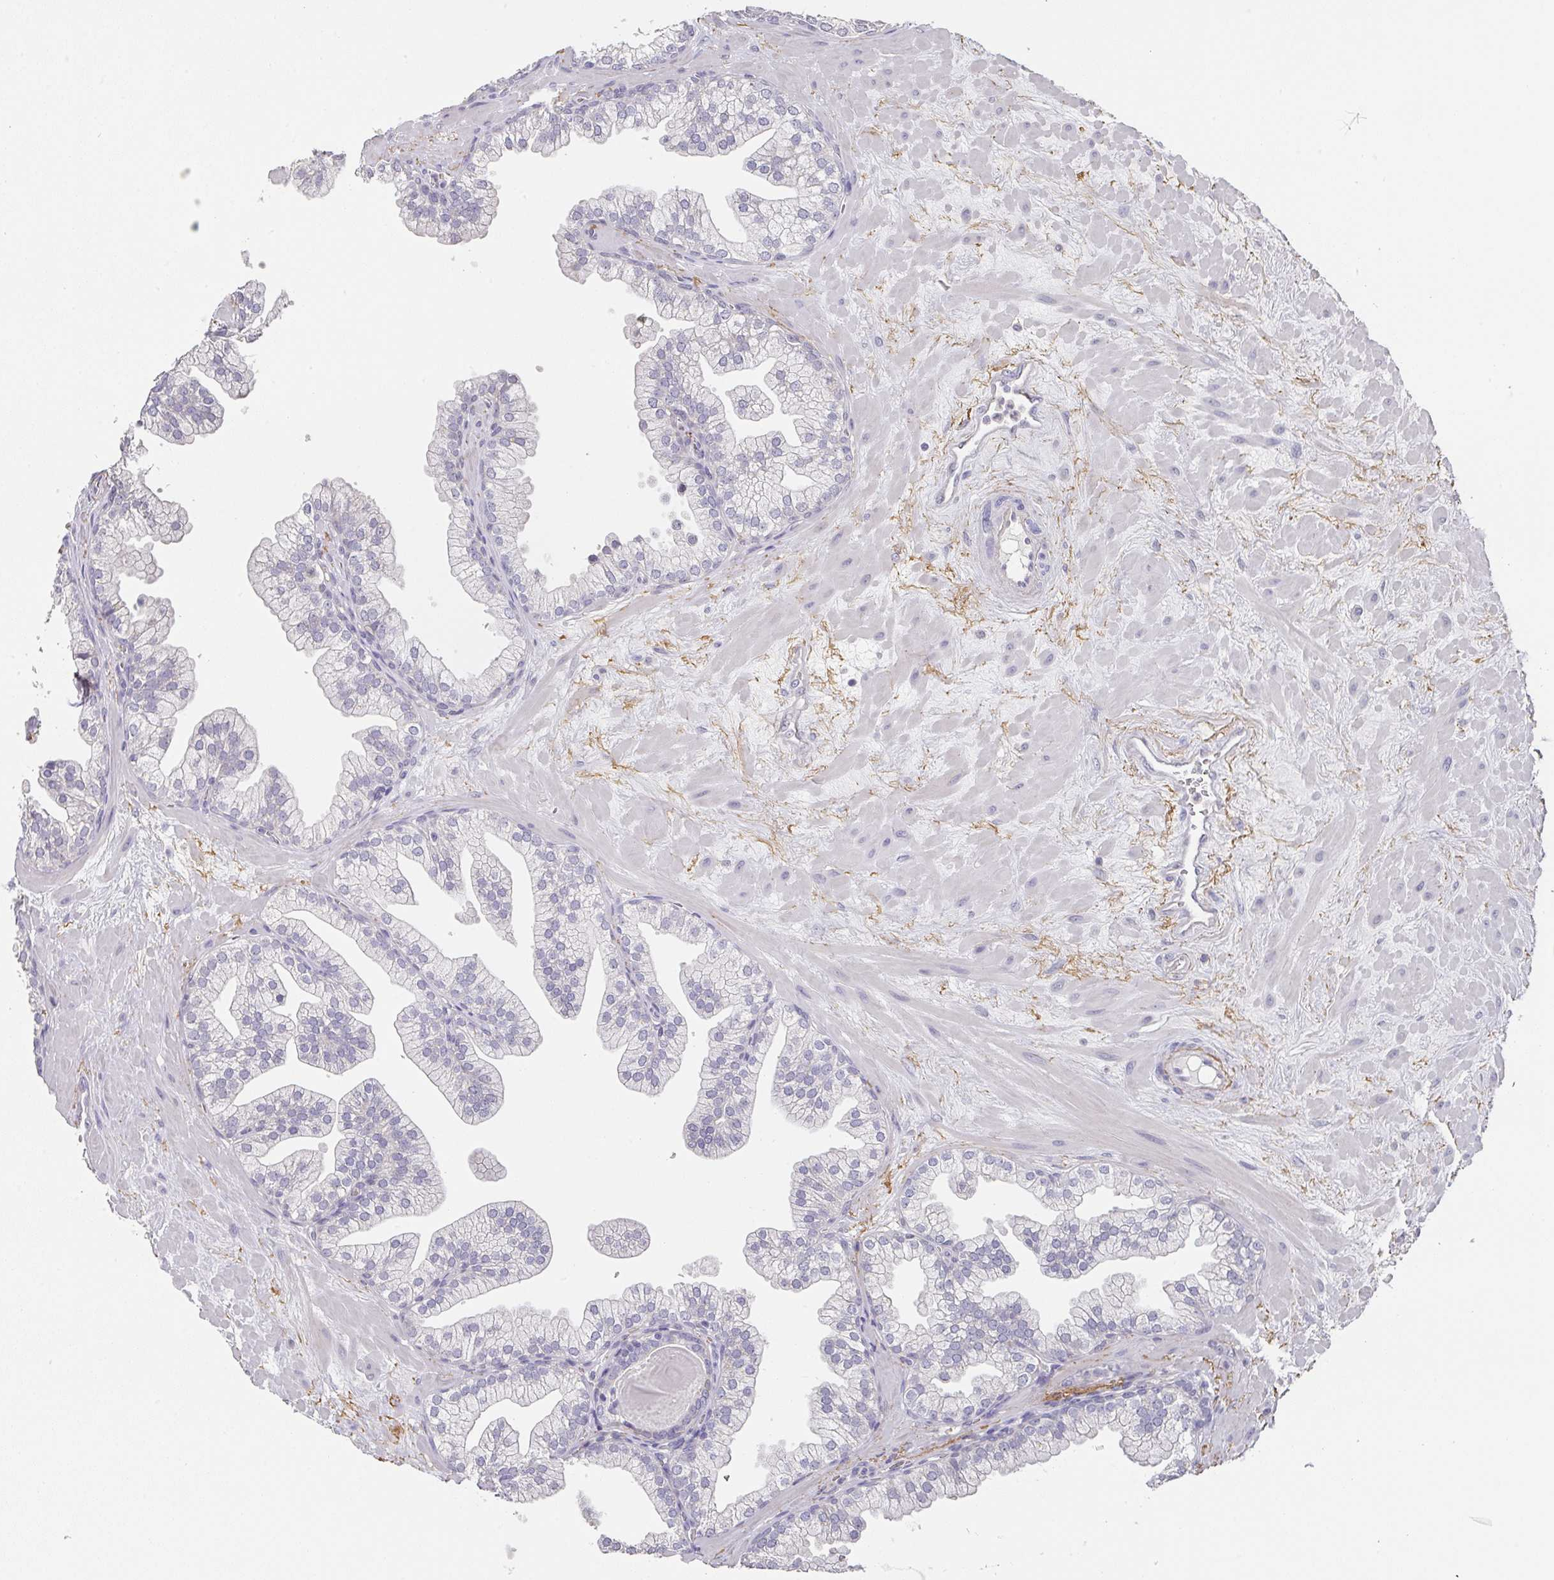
{"staining": {"intensity": "negative", "quantity": "none", "location": "none"}, "tissue": "prostate", "cell_type": "Glandular cells", "image_type": "normal", "snomed": [{"axis": "morphology", "description": "Normal tissue, NOS"}, {"axis": "topography", "description": "Prostate"}, {"axis": "topography", "description": "Peripheral nerve tissue"}], "caption": "A micrograph of prostate stained for a protein demonstrates no brown staining in glandular cells. (Brightfield microscopy of DAB (3,3'-diaminobenzidine) IHC at high magnification).", "gene": "FOXN4", "patient": {"sex": "male", "age": 61}}